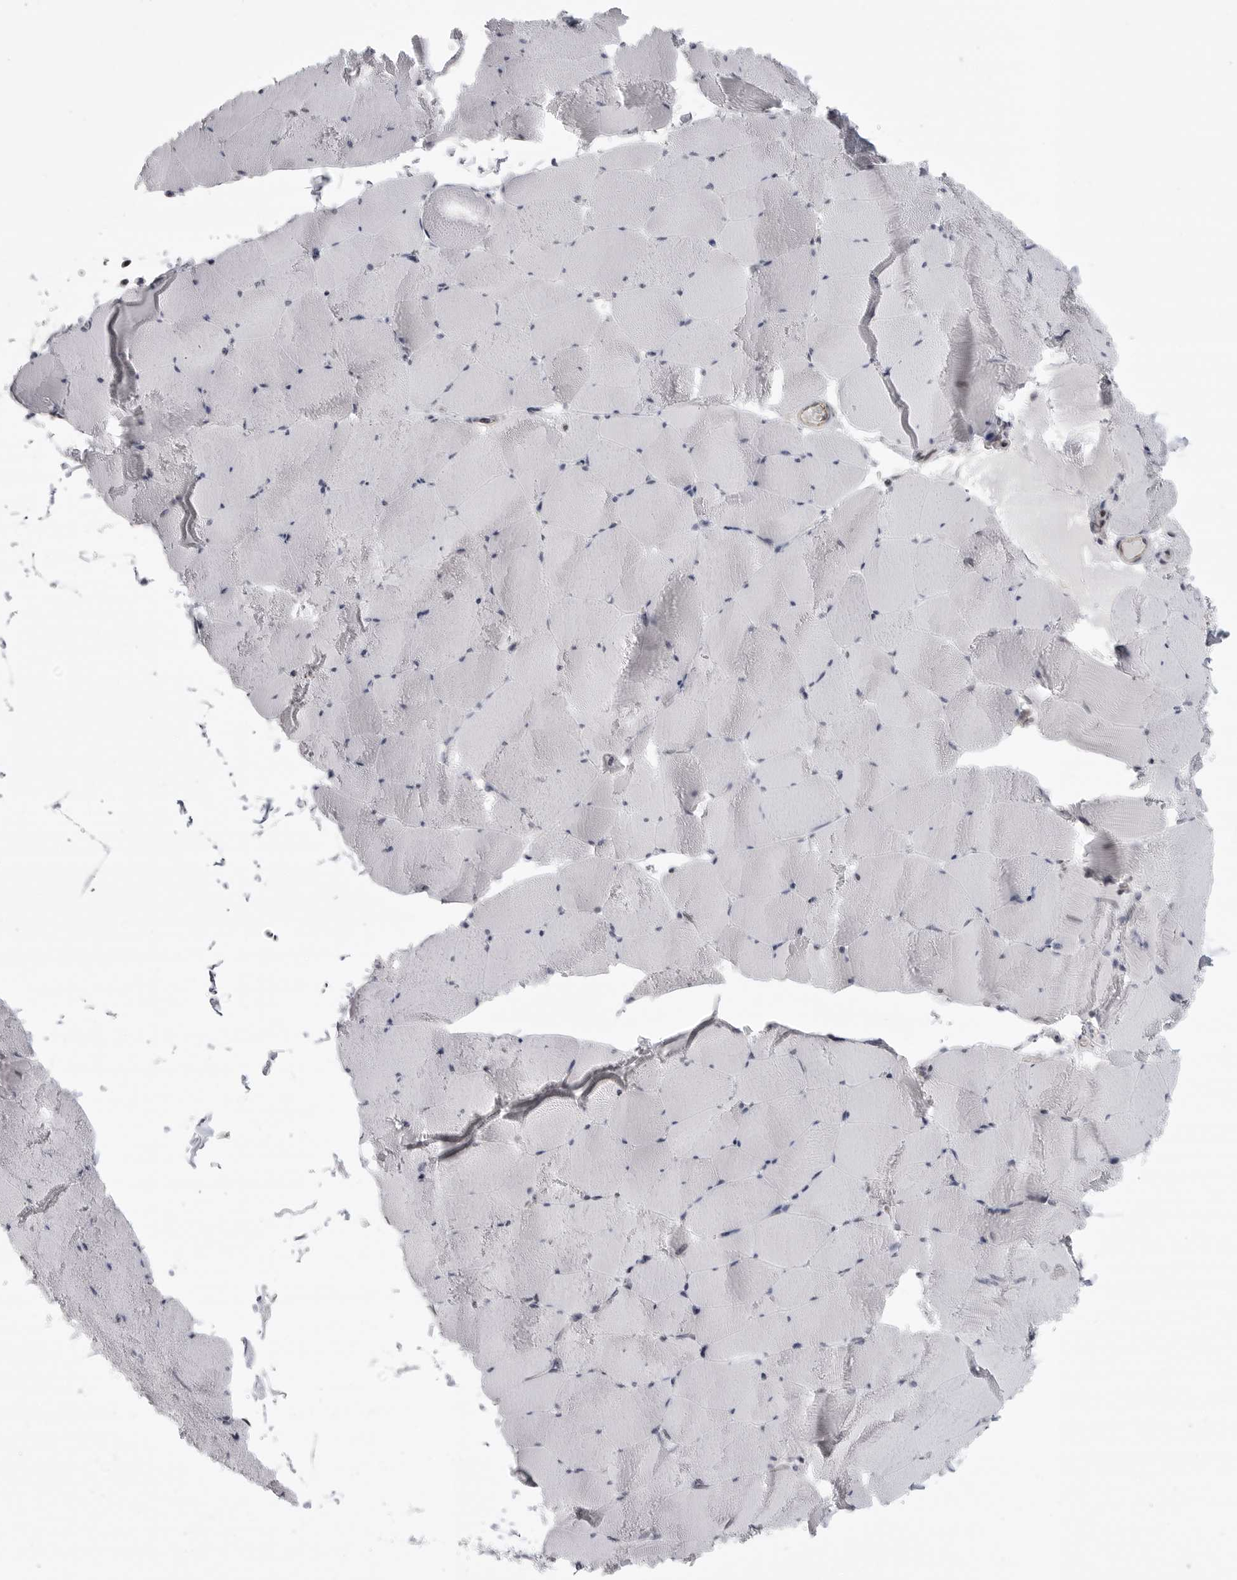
{"staining": {"intensity": "negative", "quantity": "none", "location": "none"}, "tissue": "skeletal muscle", "cell_type": "Myocytes", "image_type": "normal", "snomed": [{"axis": "morphology", "description": "Normal tissue, NOS"}, {"axis": "topography", "description": "Skeletal muscle"}], "caption": "Image shows no significant protein expression in myocytes of benign skeletal muscle.", "gene": "CEP295NL", "patient": {"sex": "male", "age": 62}}